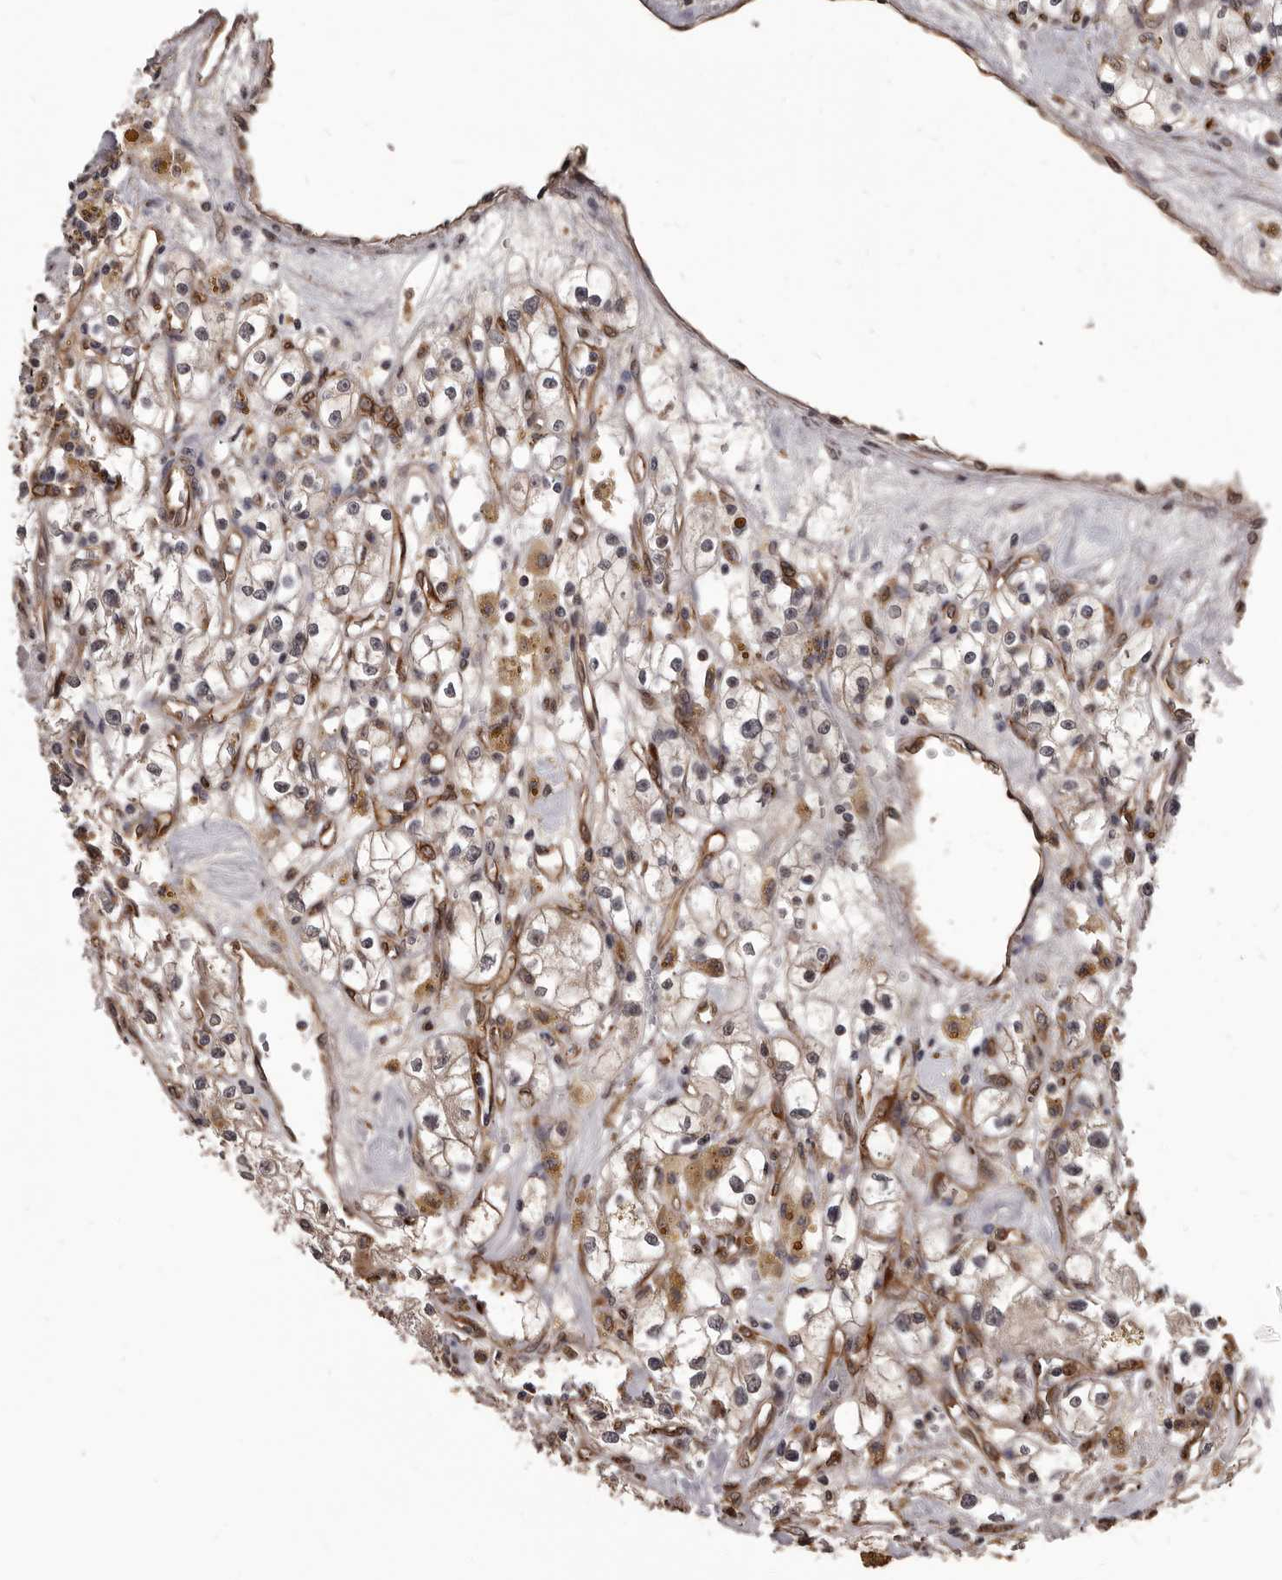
{"staining": {"intensity": "weak", "quantity": "25%-75%", "location": "cytoplasmic/membranous"}, "tissue": "renal cancer", "cell_type": "Tumor cells", "image_type": "cancer", "snomed": [{"axis": "morphology", "description": "Adenocarcinoma, NOS"}, {"axis": "topography", "description": "Kidney"}], "caption": "Tumor cells exhibit weak cytoplasmic/membranous positivity in approximately 25%-75% of cells in renal cancer. (Stains: DAB in brown, nuclei in blue, Microscopy: brightfield microscopy at high magnification).", "gene": "ADAMTS20", "patient": {"sex": "male", "age": 56}}